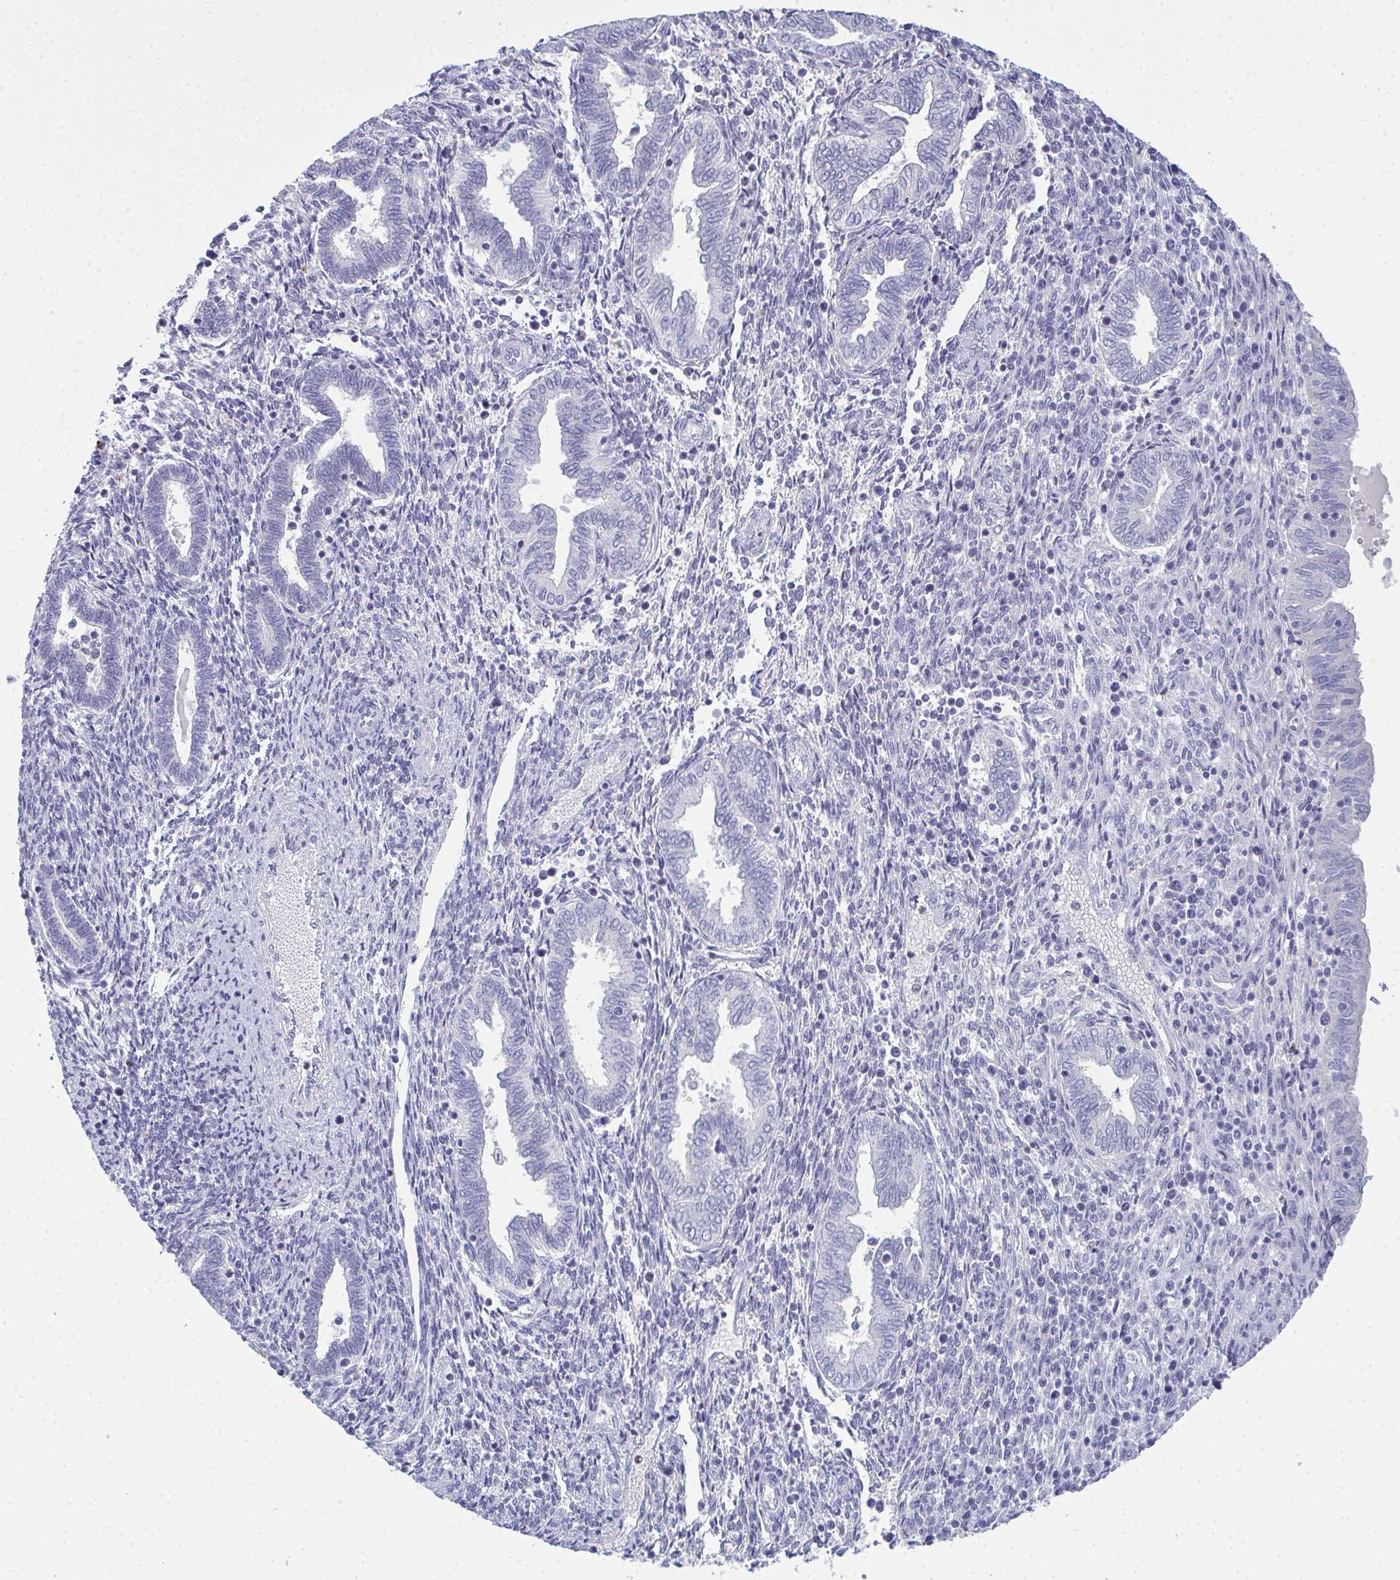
{"staining": {"intensity": "negative", "quantity": "none", "location": "none"}, "tissue": "endometrium", "cell_type": "Cells in endometrial stroma", "image_type": "normal", "snomed": [{"axis": "morphology", "description": "Normal tissue, NOS"}, {"axis": "topography", "description": "Endometrium"}], "caption": "IHC photomicrograph of benign endometrium stained for a protein (brown), which exhibits no expression in cells in endometrial stroma.", "gene": "SERPINB10", "patient": {"sex": "female", "age": 42}}